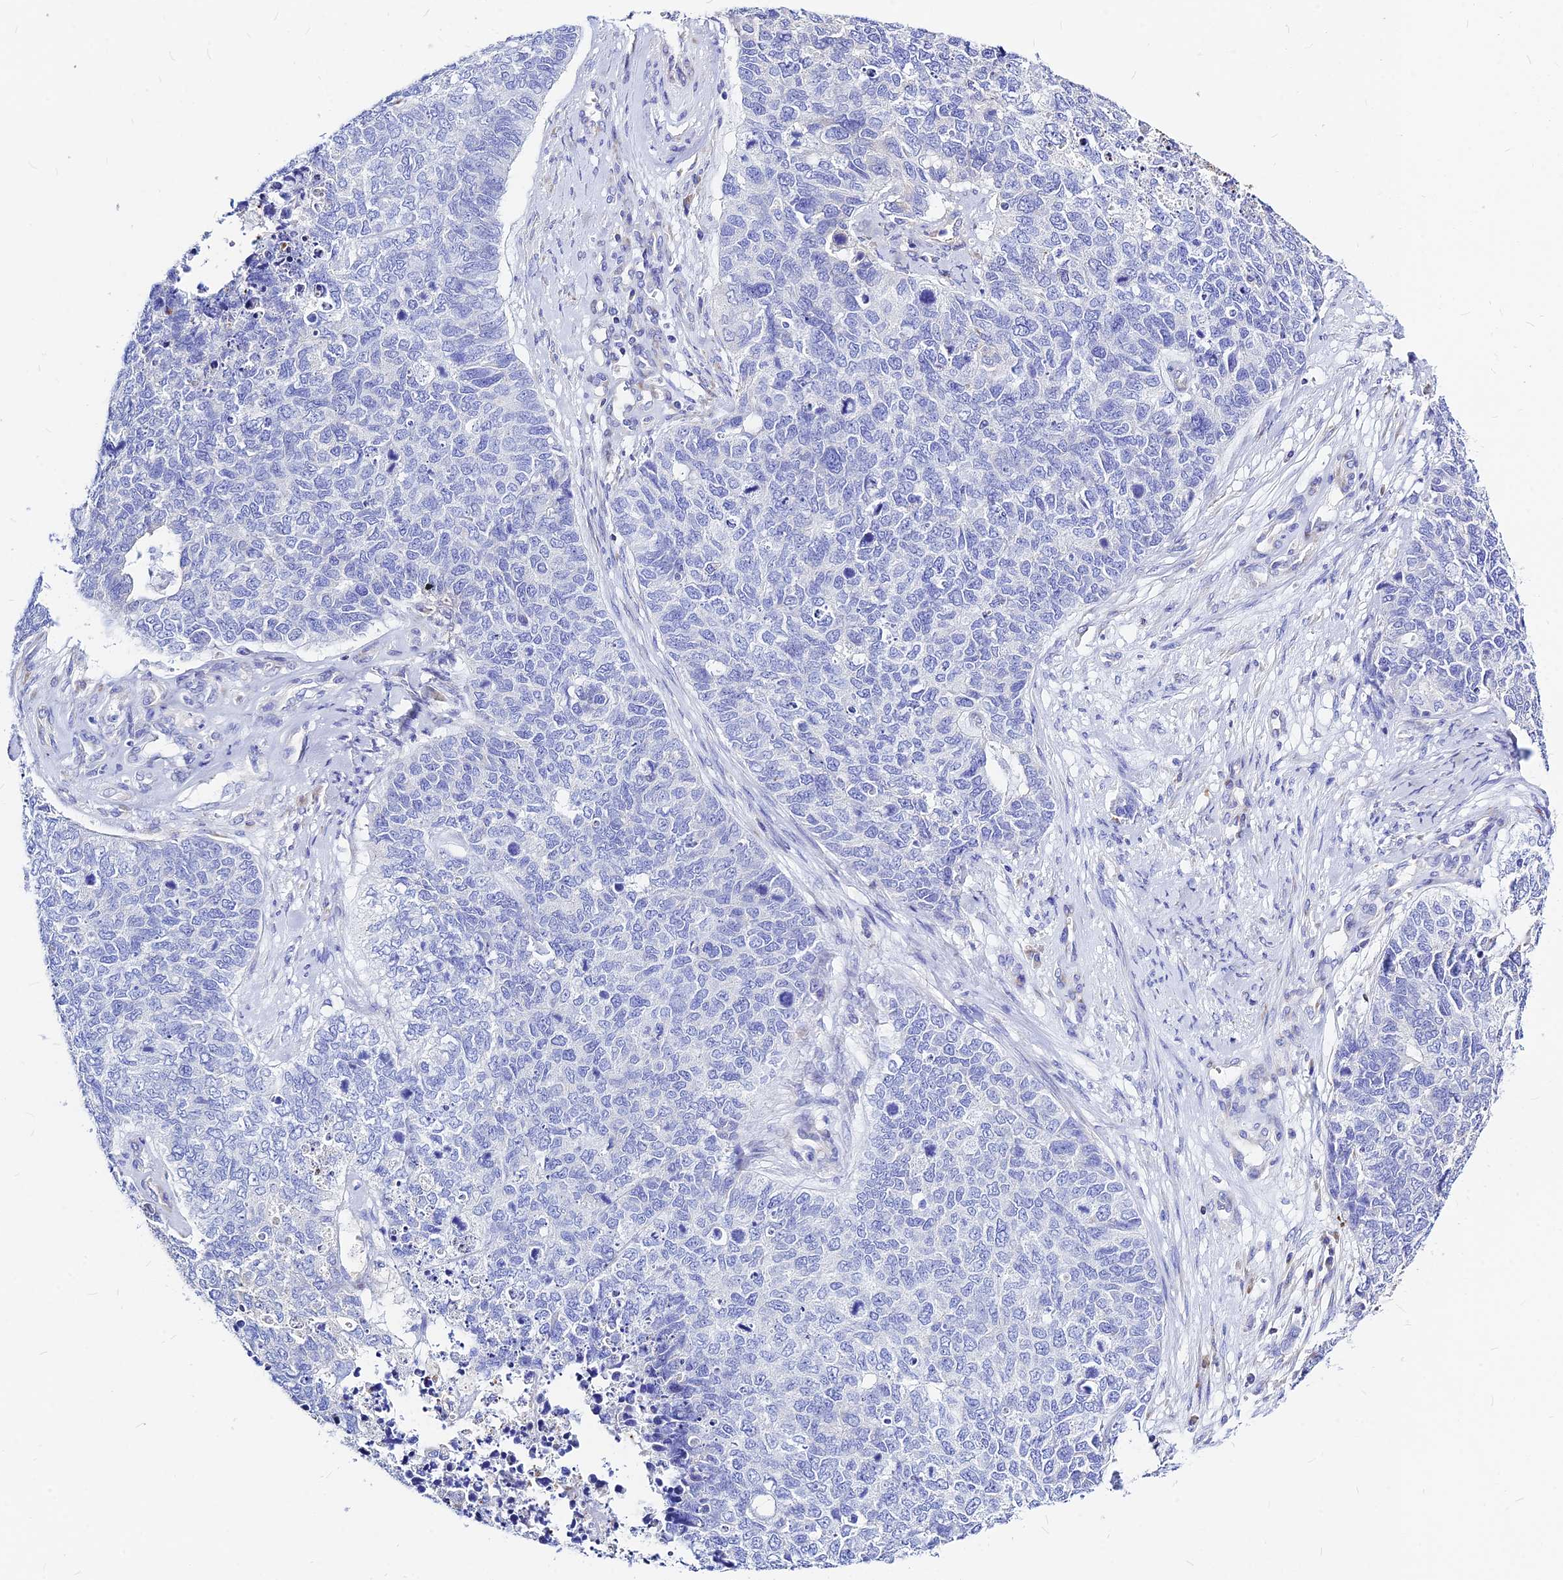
{"staining": {"intensity": "negative", "quantity": "none", "location": "none"}, "tissue": "cervical cancer", "cell_type": "Tumor cells", "image_type": "cancer", "snomed": [{"axis": "morphology", "description": "Squamous cell carcinoma, NOS"}, {"axis": "topography", "description": "Cervix"}], "caption": "Immunohistochemistry image of squamous cell carcinoma (cervical) stained for a protein (brown), which displays no expression in tumor cells.", "gene": "CNOT6", "patient": {"sex": "female", "age": 63}}